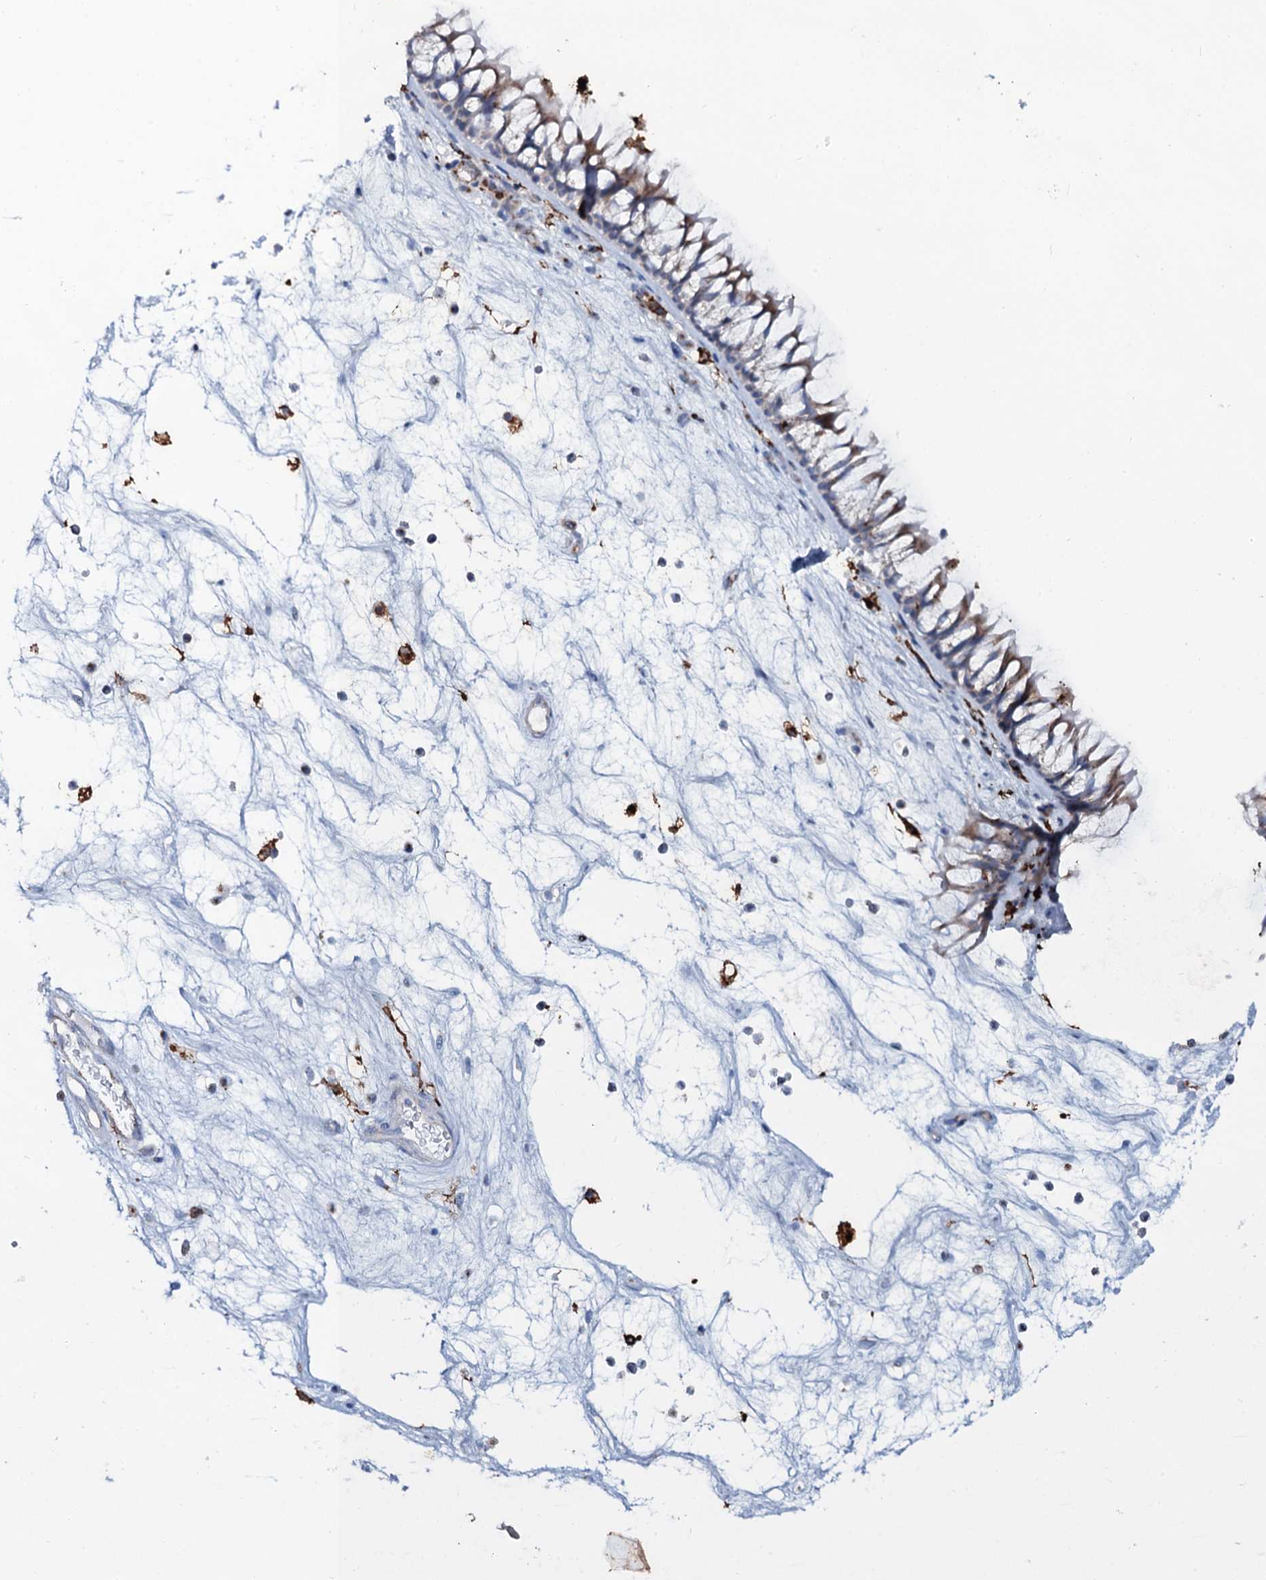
{"staining": {"intensity": "weak", "quantity": "25%-75%", "location": "cytoplasmic/membranous"}, "tissue": "nasopharynx", "cell_type": "Respiratory epithelial cells", "image_type": "normal", "snomed": [{"axis": "morphology", "description": "Normal tissue, NOS"}, {"axis": "morphology", "description": "Inflammation, NOS"}, {"axis": "morphology", "description": "Malignant melanoma, Metastatic site"}, {"axis": "topography", "description": "Nasopharynx"}], "caption": "Brown immunohistochemical staining in normal human nasopharynx shows weak cytoplasmic/membranous expression in approximately 25%-75% of respiratory epithelial cells. The protein is stained brown, and the nuclei are stained in blue (DAB (3,3'-diaminobenzidine) IHC with brightfield microscopy, high magnification).", "gene": "OSBPL2", "patient": {"sex": "male", "age": 70}}